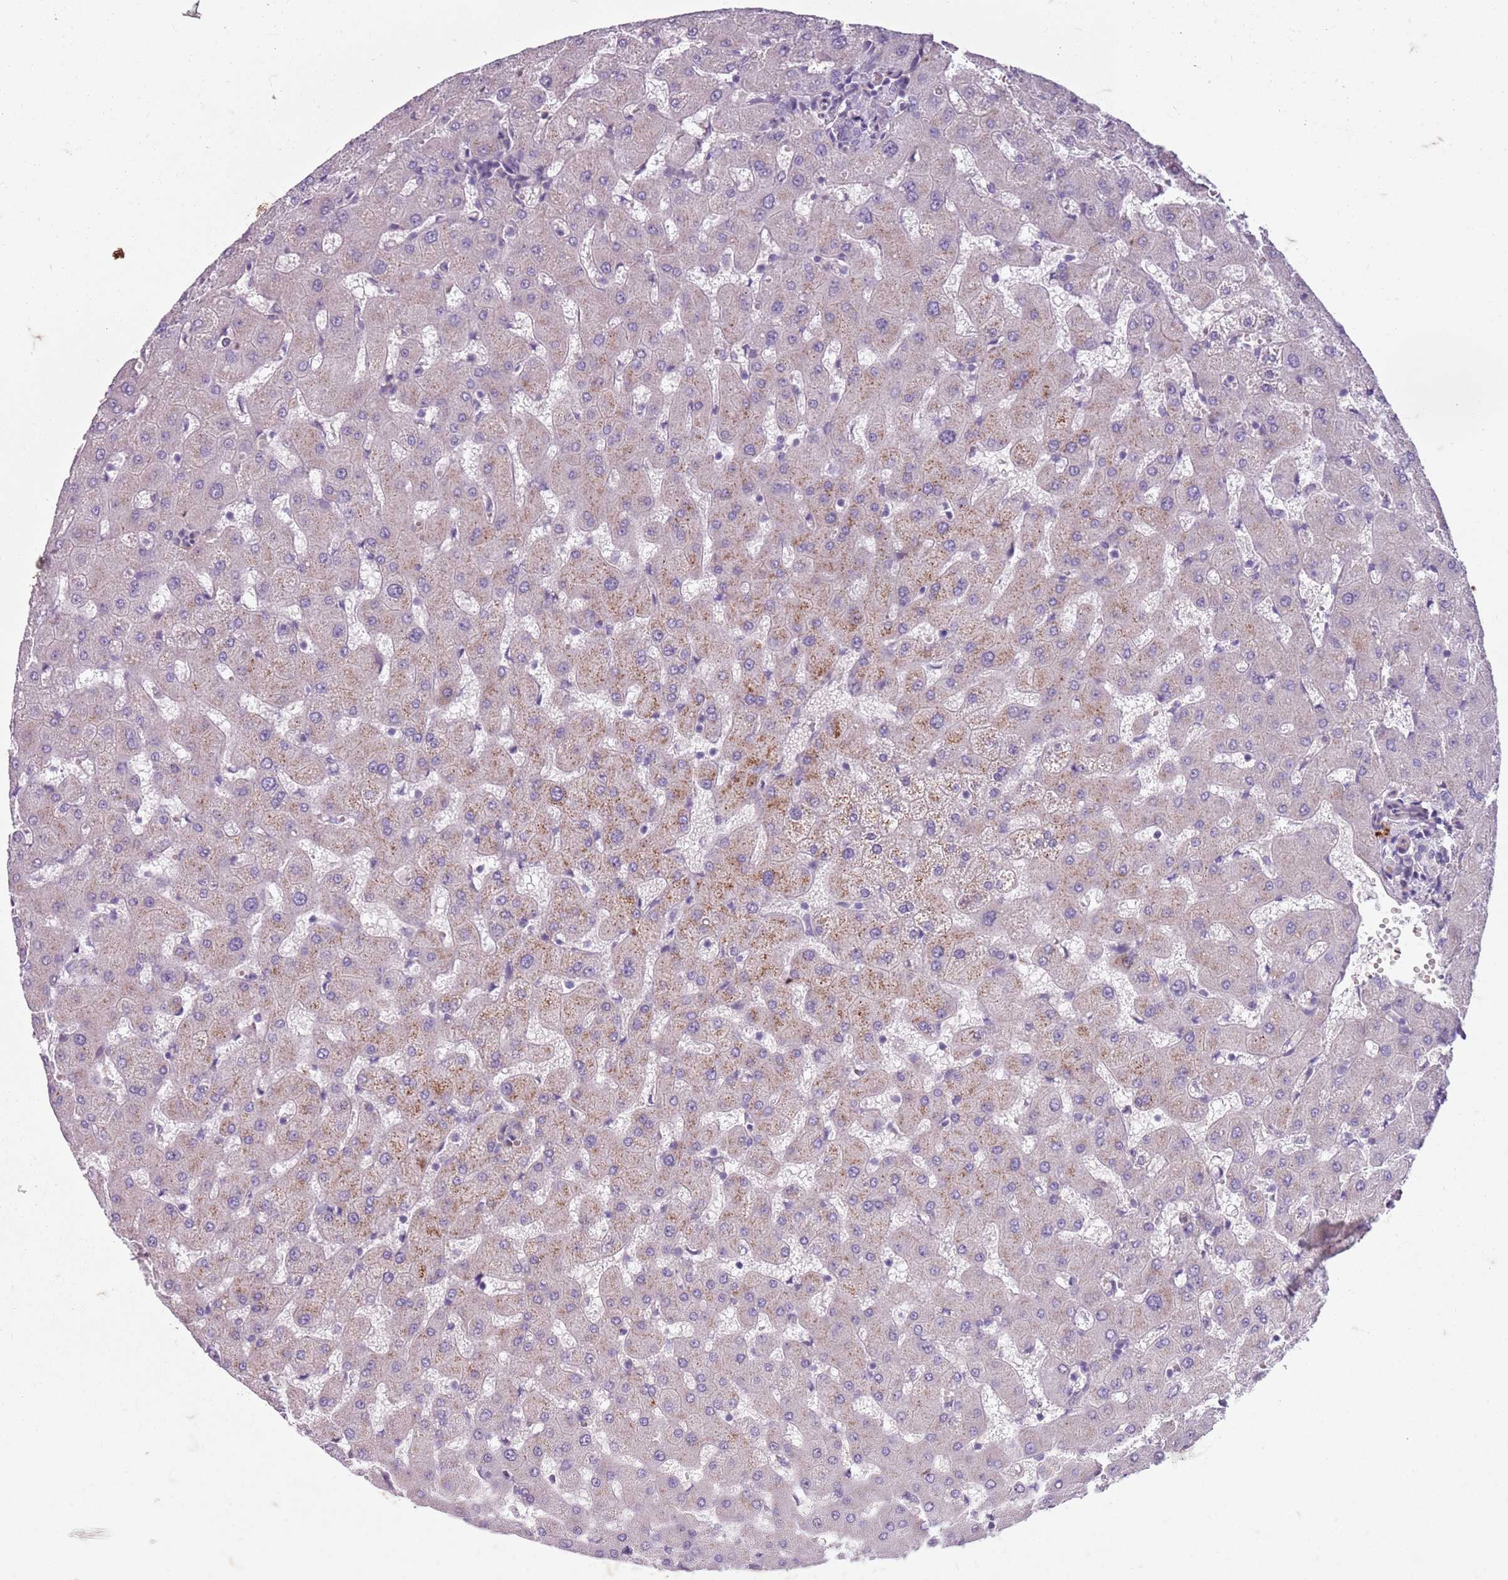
{"staining": {"intensity": "negative", "quantity": "none", "location": "none"}, "tissue": "liver", "cell_type": "Cholangiocytes", "image_type": "normal", "snomed": [{"axis": "morphology", "description": "Normal tissue, NOS"}, {"axis": "topography", "description": "Liver"}], "caption": "This histopathology image is of unremarkable liver stained with immunohistochemistry to label a protein in brown with the nuclei are counter-stained blue. There is no staining in cholangiocytes. (IHC, brightfield microscopy, high magnification).", "gene": "TAS2R38", "patient": {"sex": "female", "age": 63}}